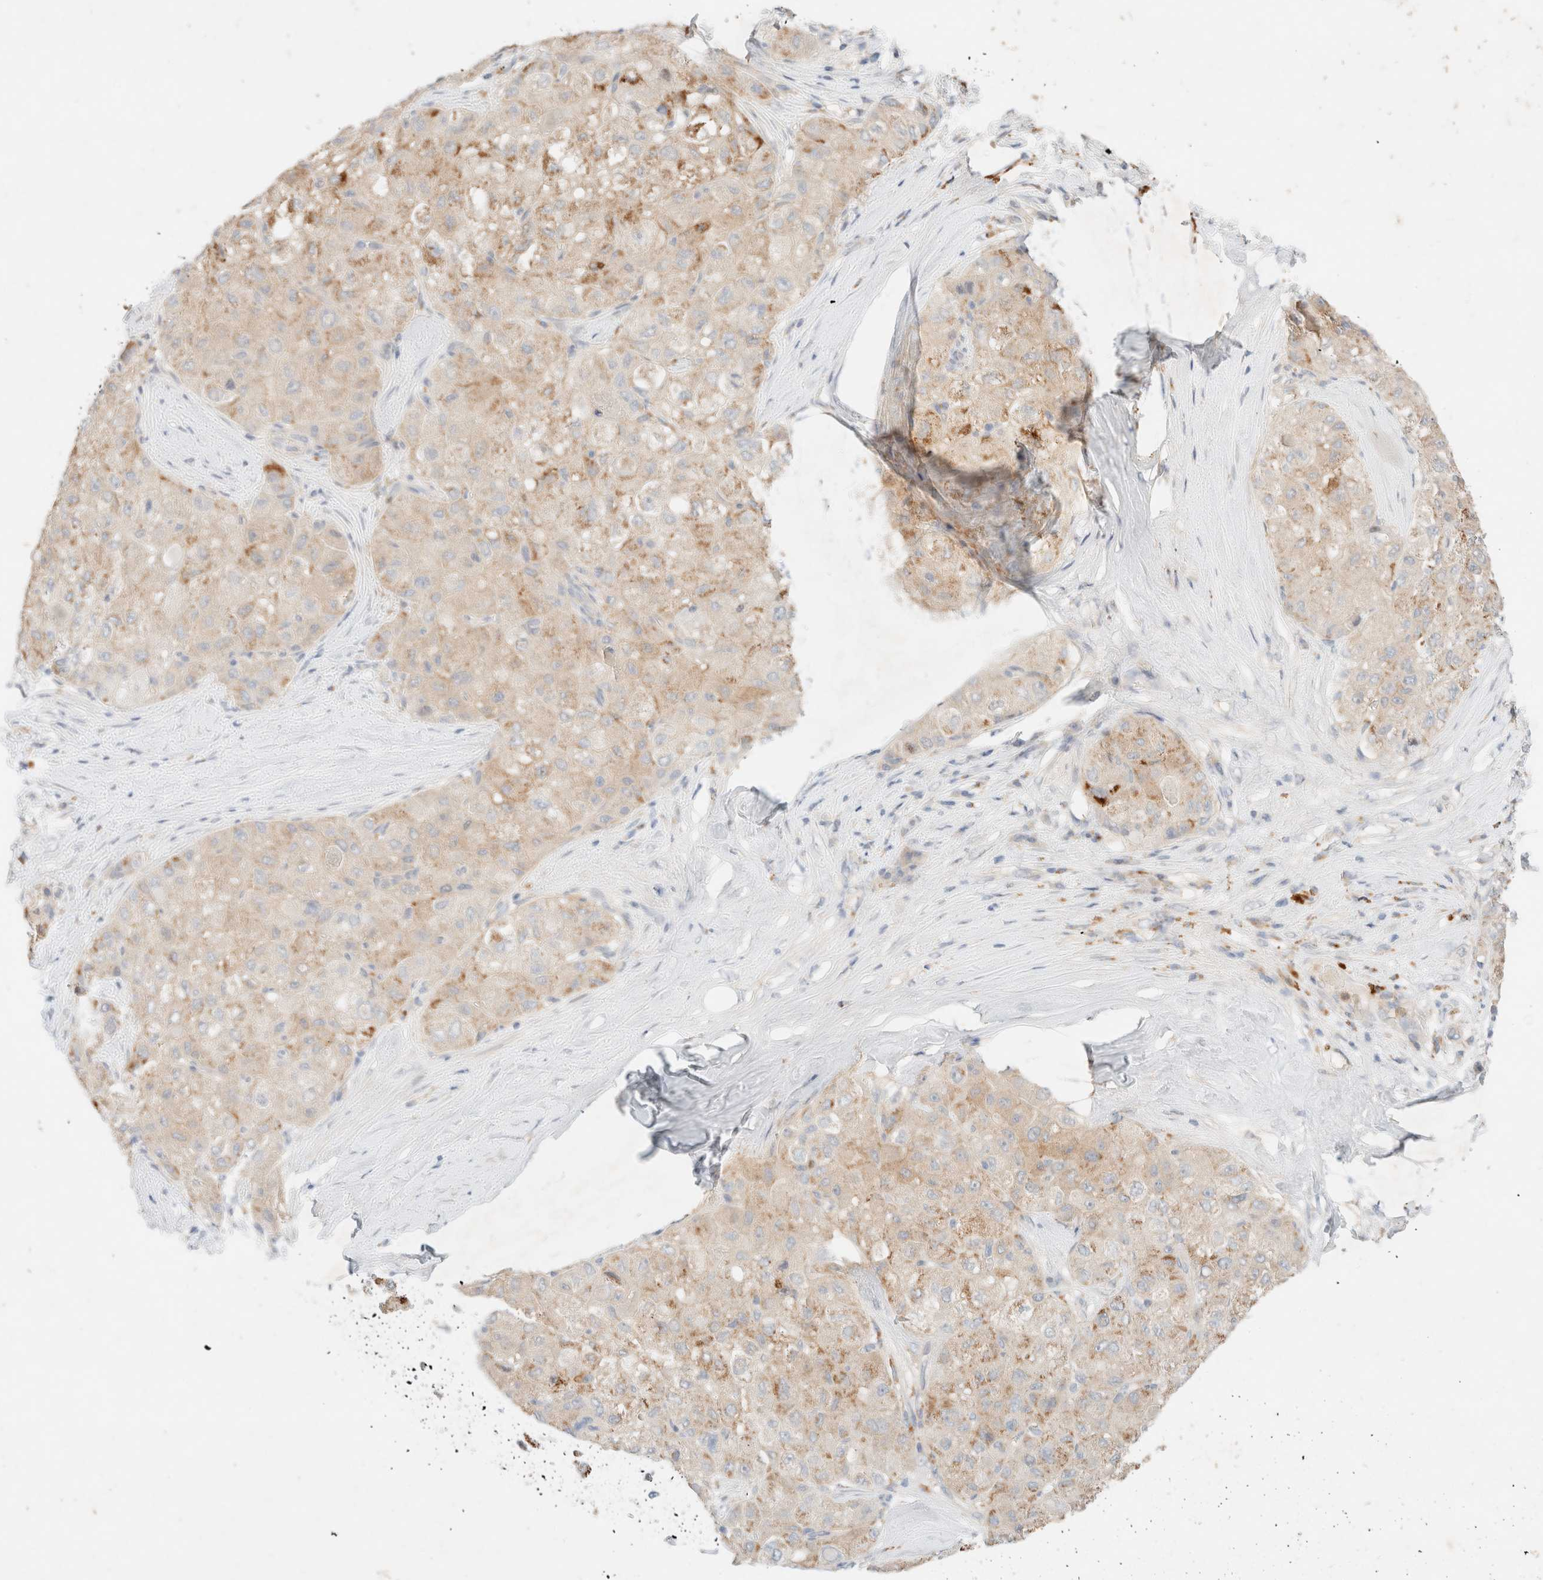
{"staining": {"intensity": "moderate", "quantity": ">75%", "location": "cytoplasmic/membranous"}, "tissue": "liver cancer", "cell_type": "Tumor cells", "image_type": "cancer", "snomed": [{"axis": "morphology", "description": "Carcinoma, Hepatocellular, NOS"}, {"axis": "topography", "description": "Liver"}], "caption": "The image displays a brown stain indicating the presence of a protein in the cytoplasmic/membranous of tumor cells in hepatocellular carcinoma (liver).", "gene": "SGSM2", "patient": {"sex": "male", "age": 80}}